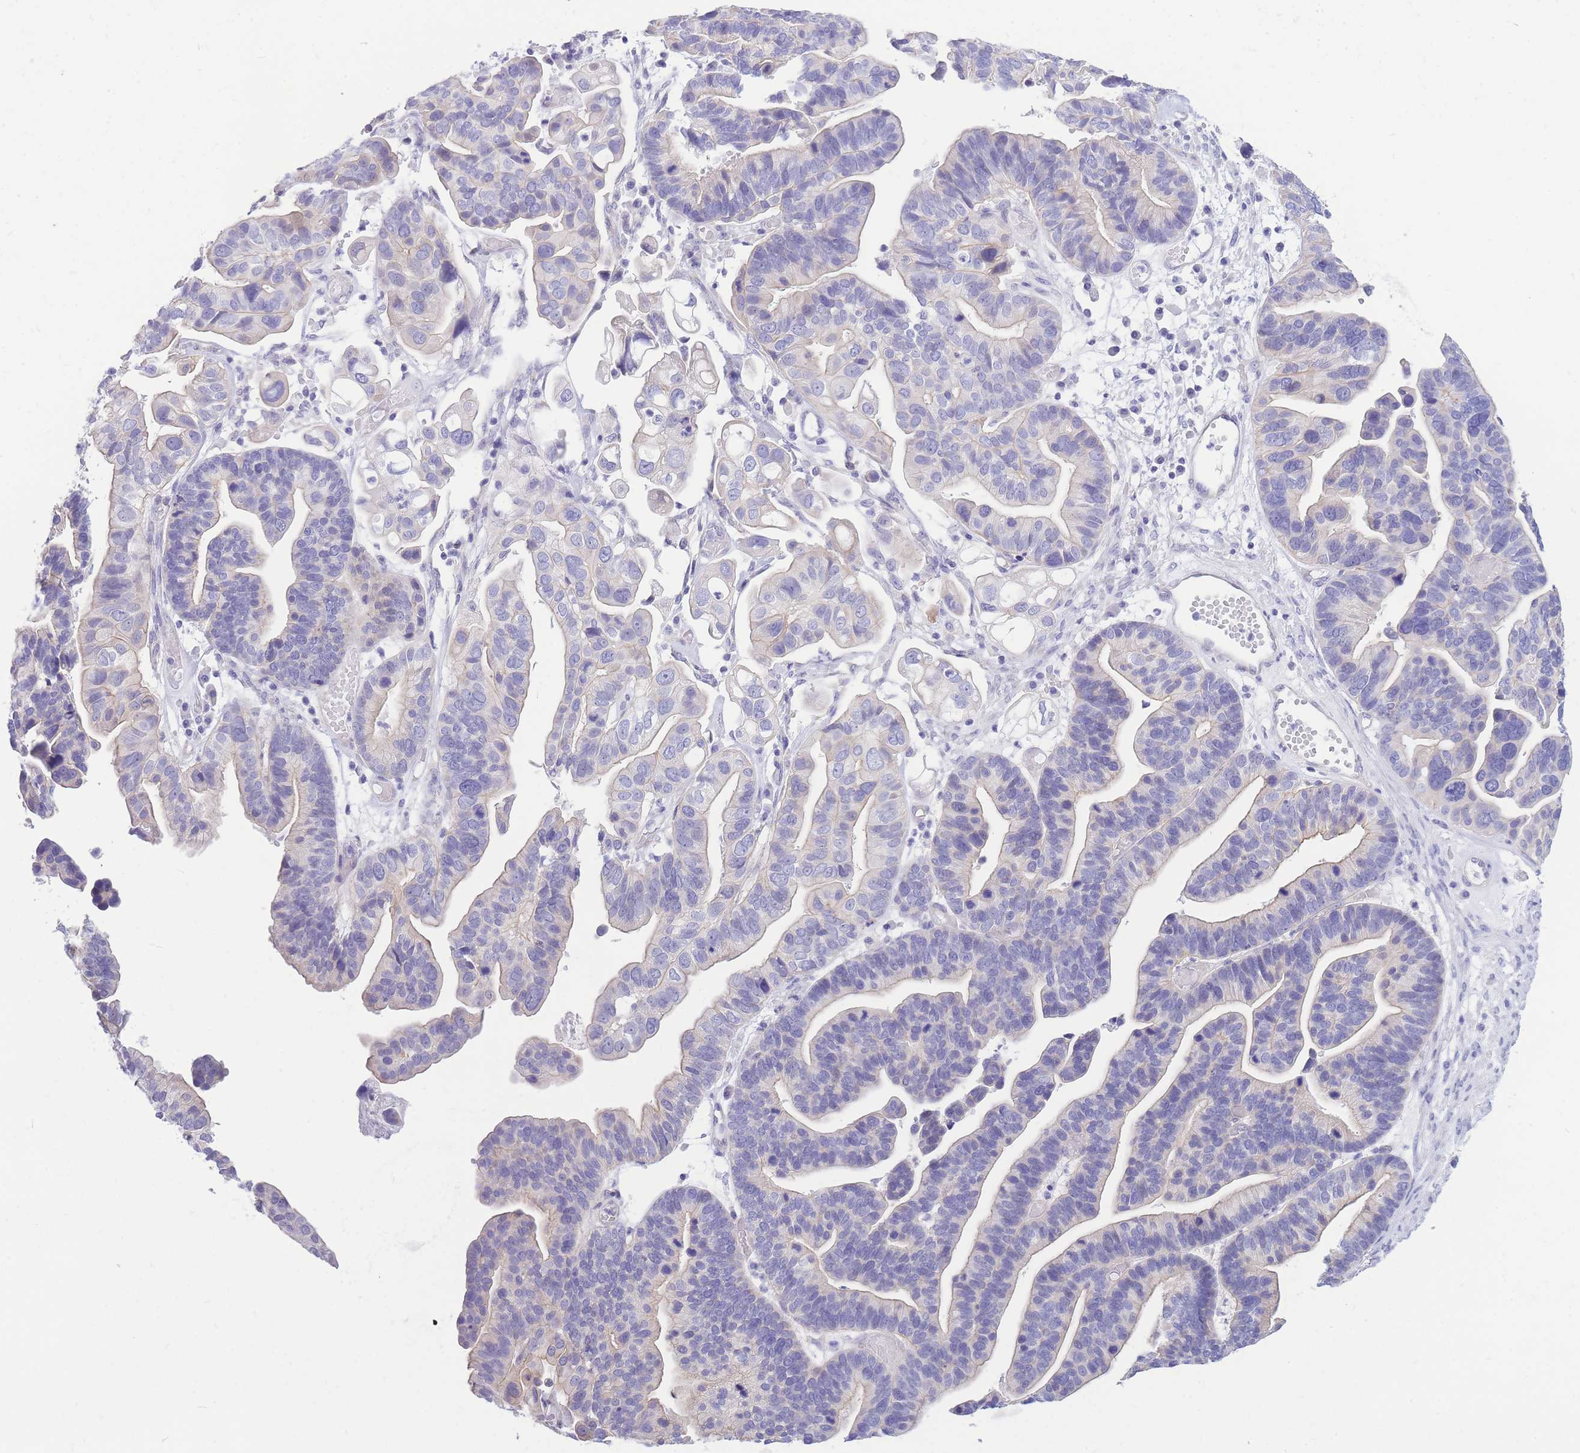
{"staining": {"intensity": "negative", "quantity": "none", "location": "none"}, "tissue": "ovarian cancer", "cell_type": "Tumor cells", "image_type": "cancer", "snomed": [{"axis": "morphology", "description": "Cystadenocarcinoma, serous, NOS"}, {"axis": "topography", "description": "Ovary"}], "caption": "Protein analysis of serous cystadenocarcinoma (ovarian) exhibits no significant staining in tumor cells.", "gene": "ZNF311", "patient": {"sex": "female", "age": 56}}